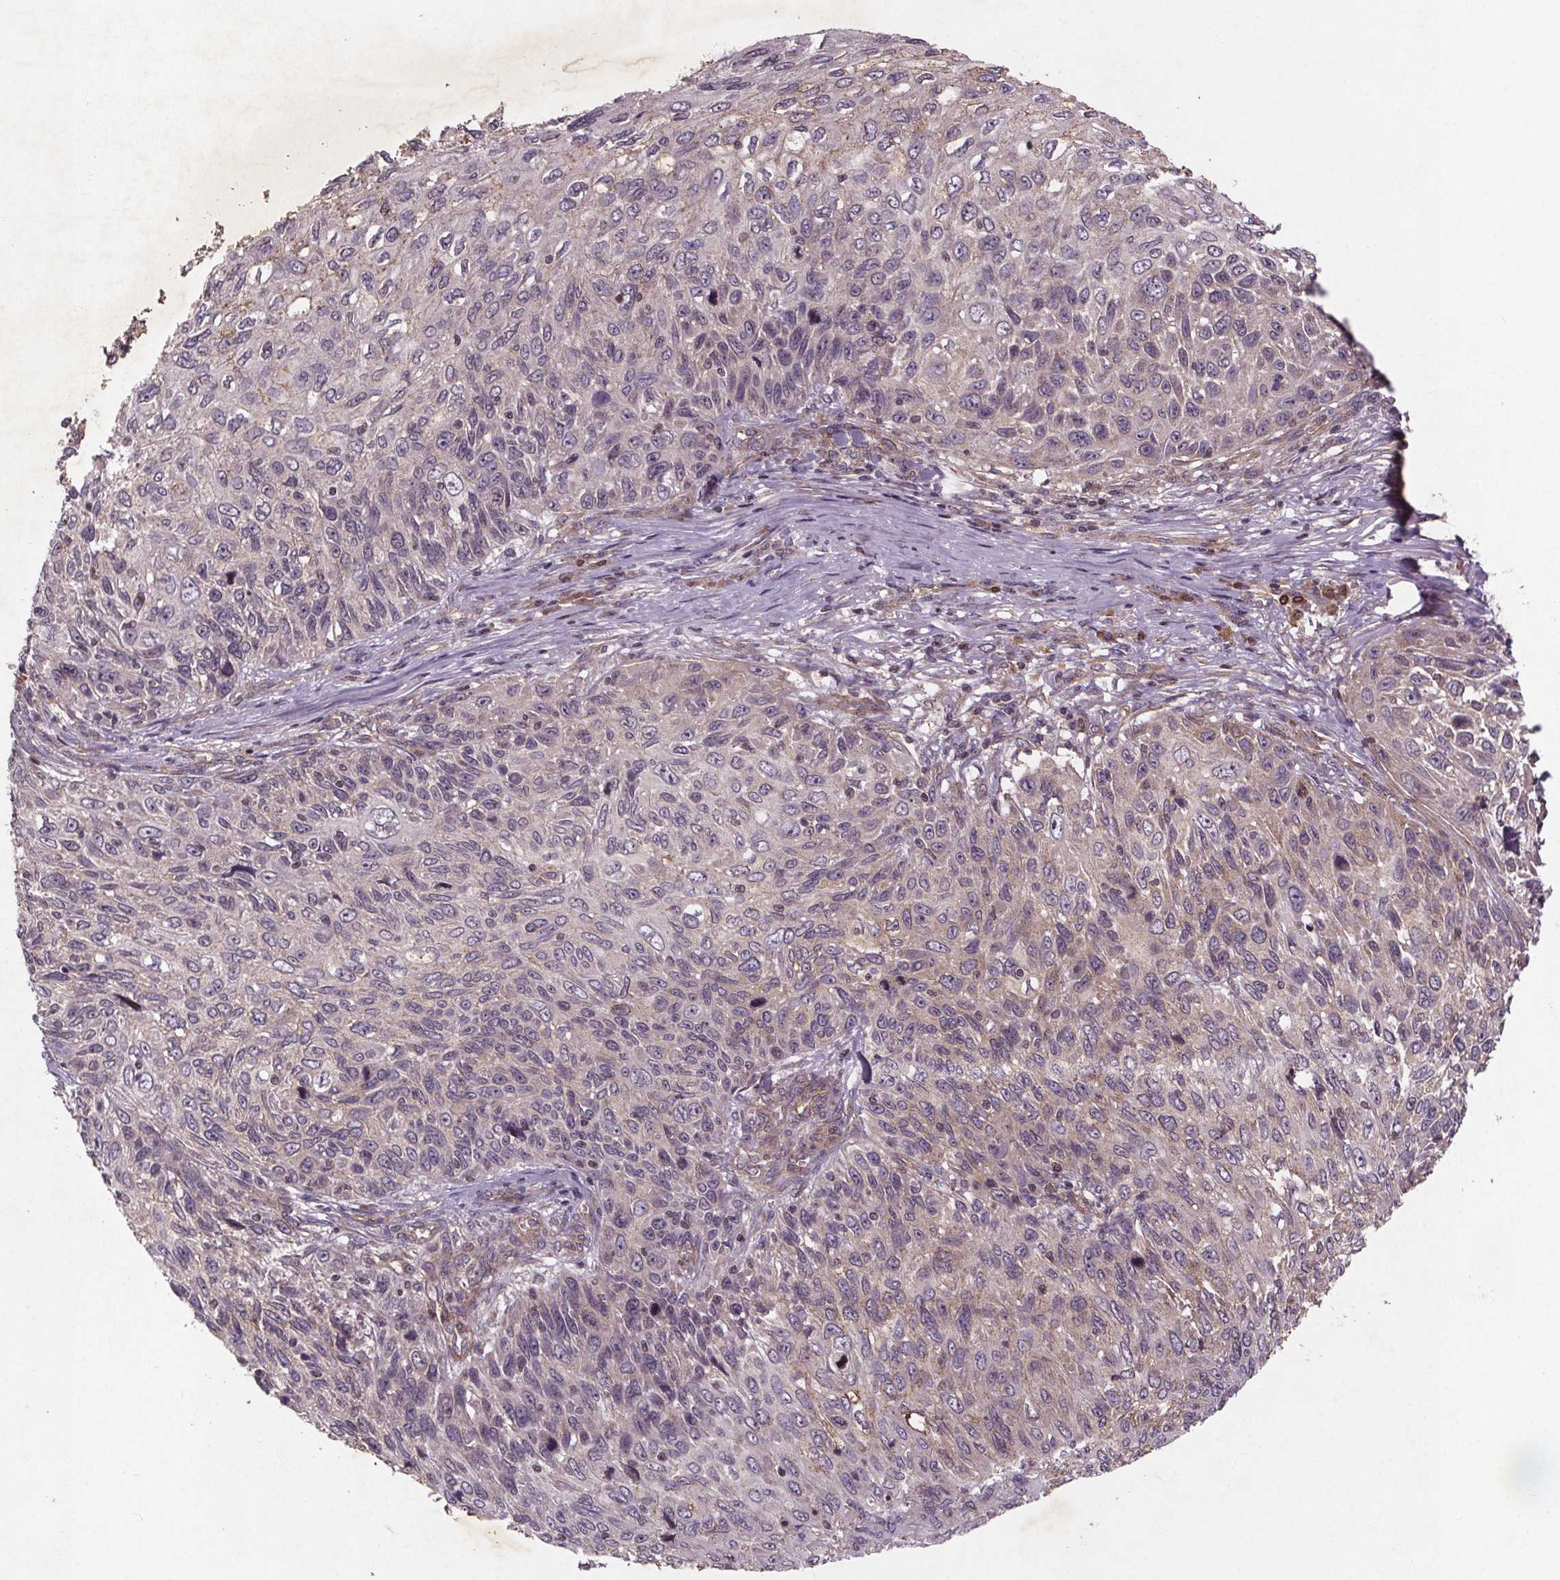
{"staining": {"intensity": "weak", "quantity": "<25%", "location": "cytoplasmic/membranous"}, "tissue": "skin cancer", "cell_type": "Tumor cells", "image_type": "cancer", "snomed": [{"axis": "morphology", "description": "Squamous cell carcinoma, NOS"}, {"axis": "topography", "description": "Skin"}], "caption": "The histopathology image exhibits no significant expression in tumor cells of skin cancer (squamous cell carcinoma).", "gene": "STRN3", "patient": {"sex": "male", "age": 92}}